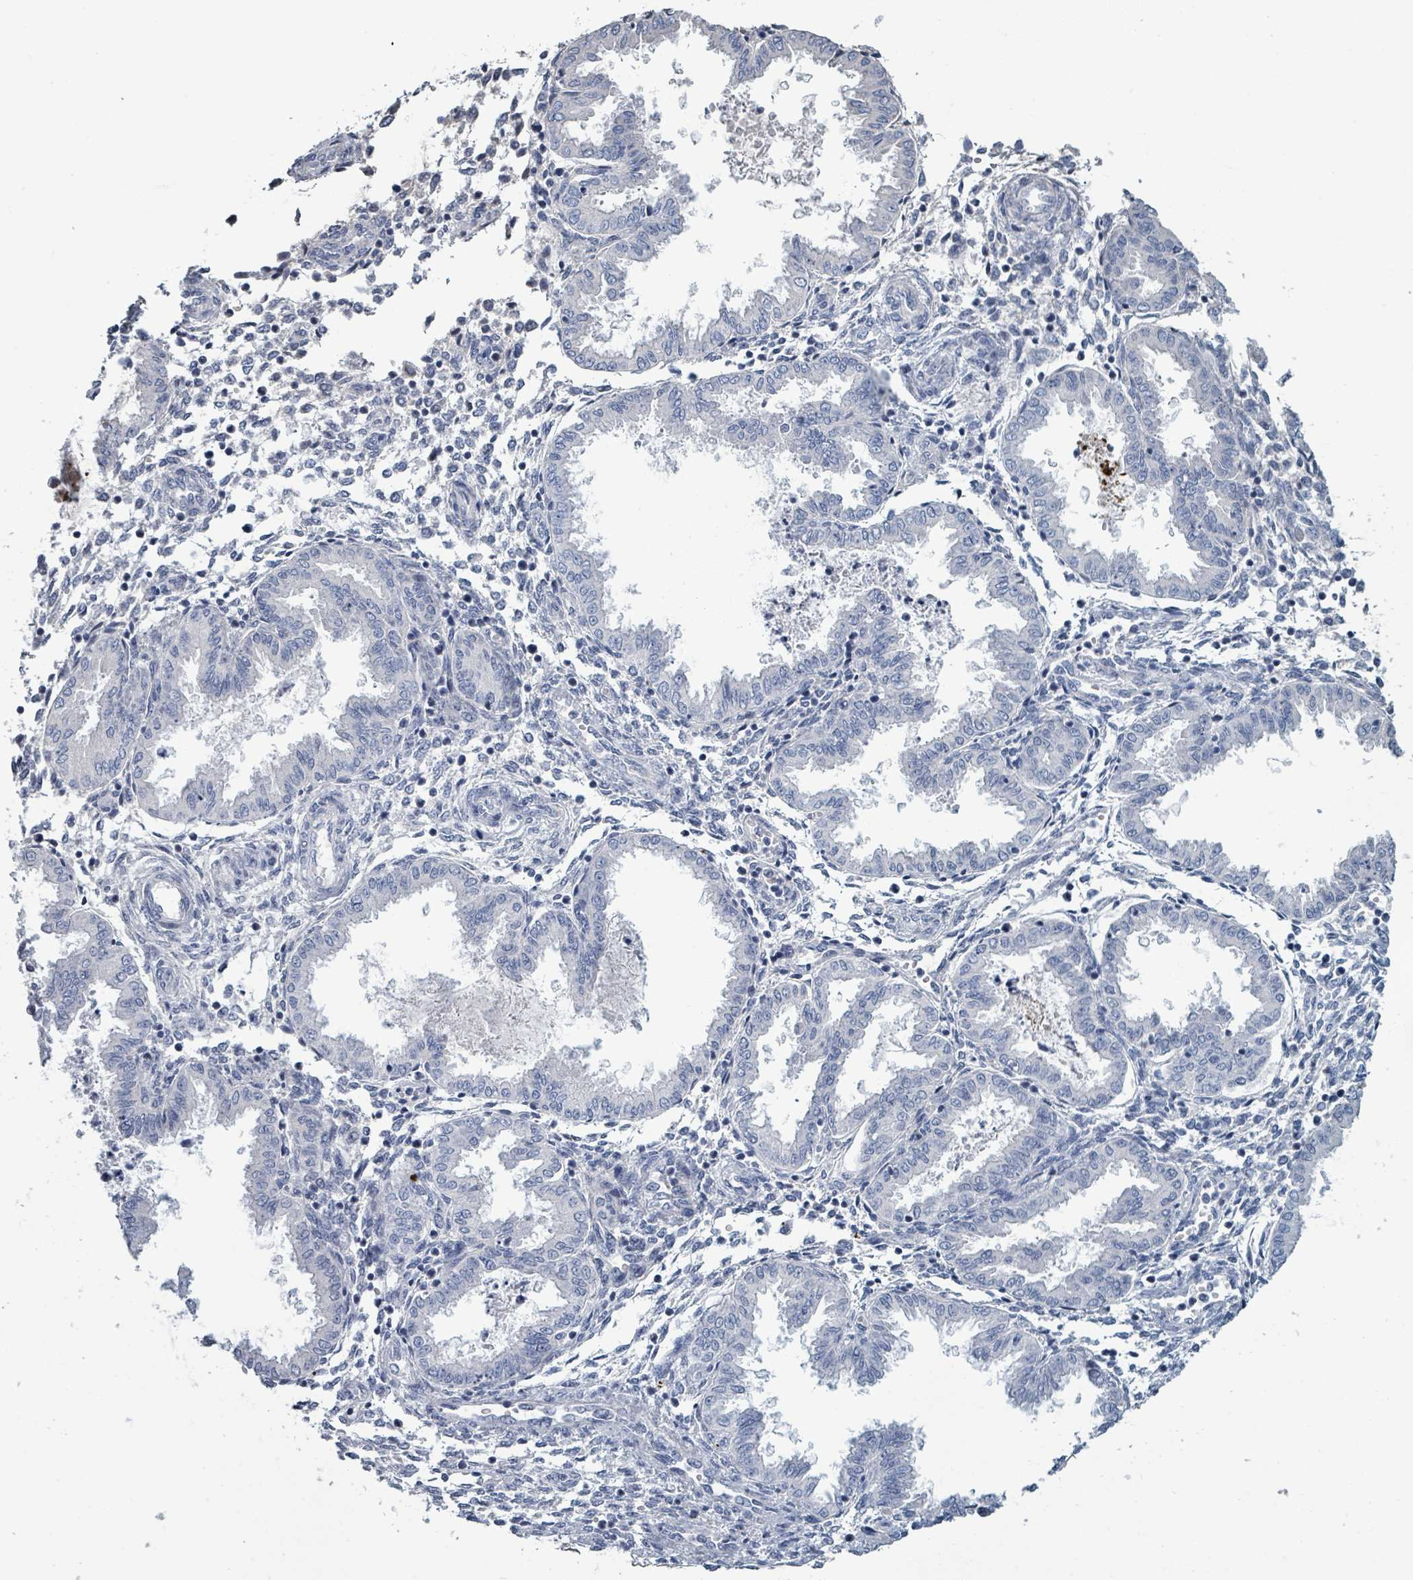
{"staining": {"intensity": "negative", "quantity": "none", "location": "none"}, "tissue": "endometrium", "cell_type": "Cells in endometrial stroma", "image_type": "normal", "snomed": [{"axis": "morphology", "description": "Normal tissue, NOS"}, {"axis": "topography", "description": "Endometrium"}], "caption": "Immunohistochemical staining of unremarkable endometrium shows no significant staining in cells in endometrial stroma. (DAB immunohistochemistry with hematoxylin counter stain).", "gene": "RAB33B", "patient": {"sex": "female", "age": 33}}